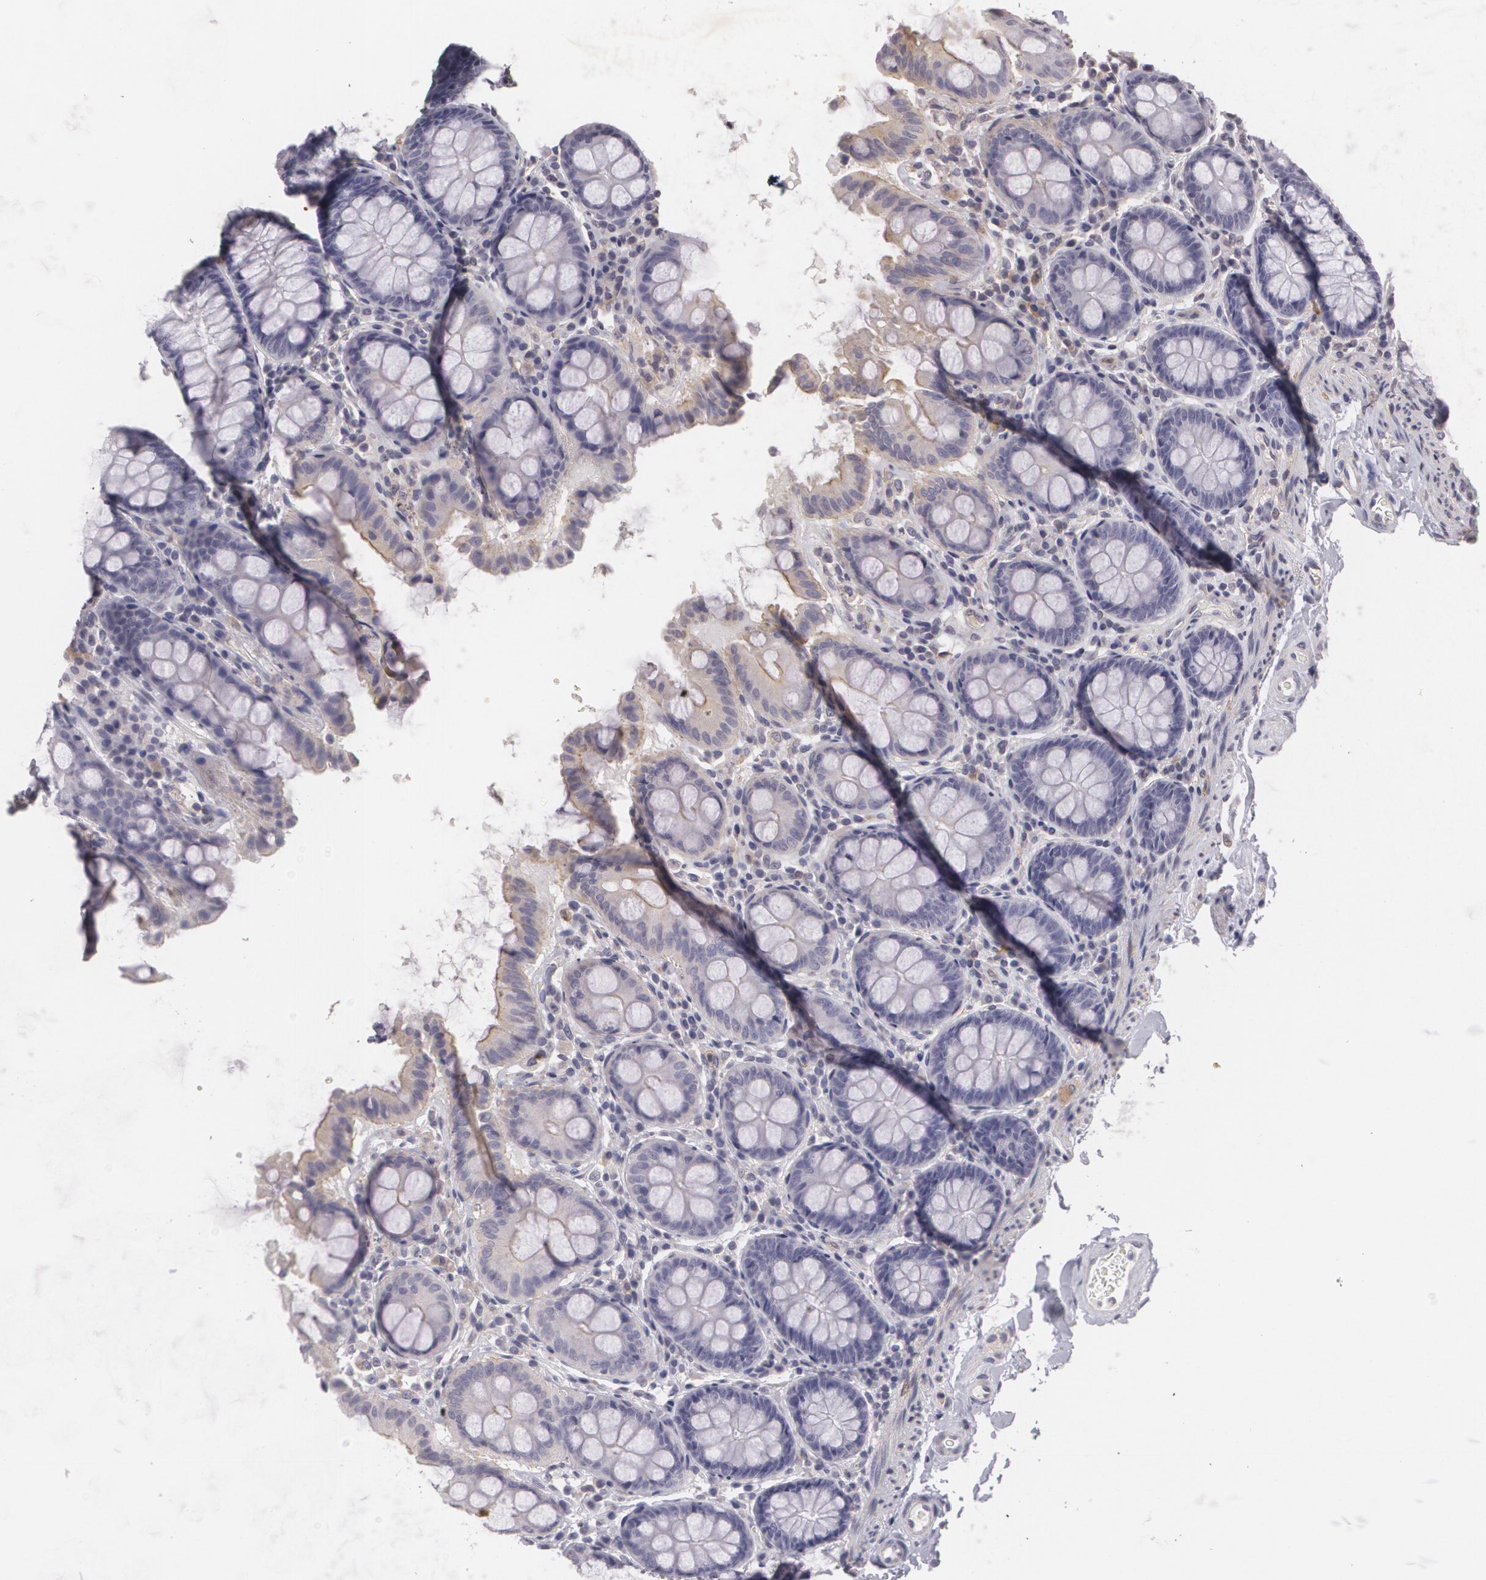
{"staining": {"intensity": "negative", "quantity": "none", "location": "none"}, "tissue": "colon", "cell_type": "Endothelial cells", "image_type": "normal", "snomed": [{"axis": "morphology", "description": "Normal tissue, NOS"}, {"axis": "topography", "description": "Colon"}], "caption": "A high-resolution image shows immunohistochemistry (IHC) staining of normal colon, which exhibits no significant staining in endothelial cells.", "gene": "KCNA4", "patient": {"sex": "female", "age": 61}}